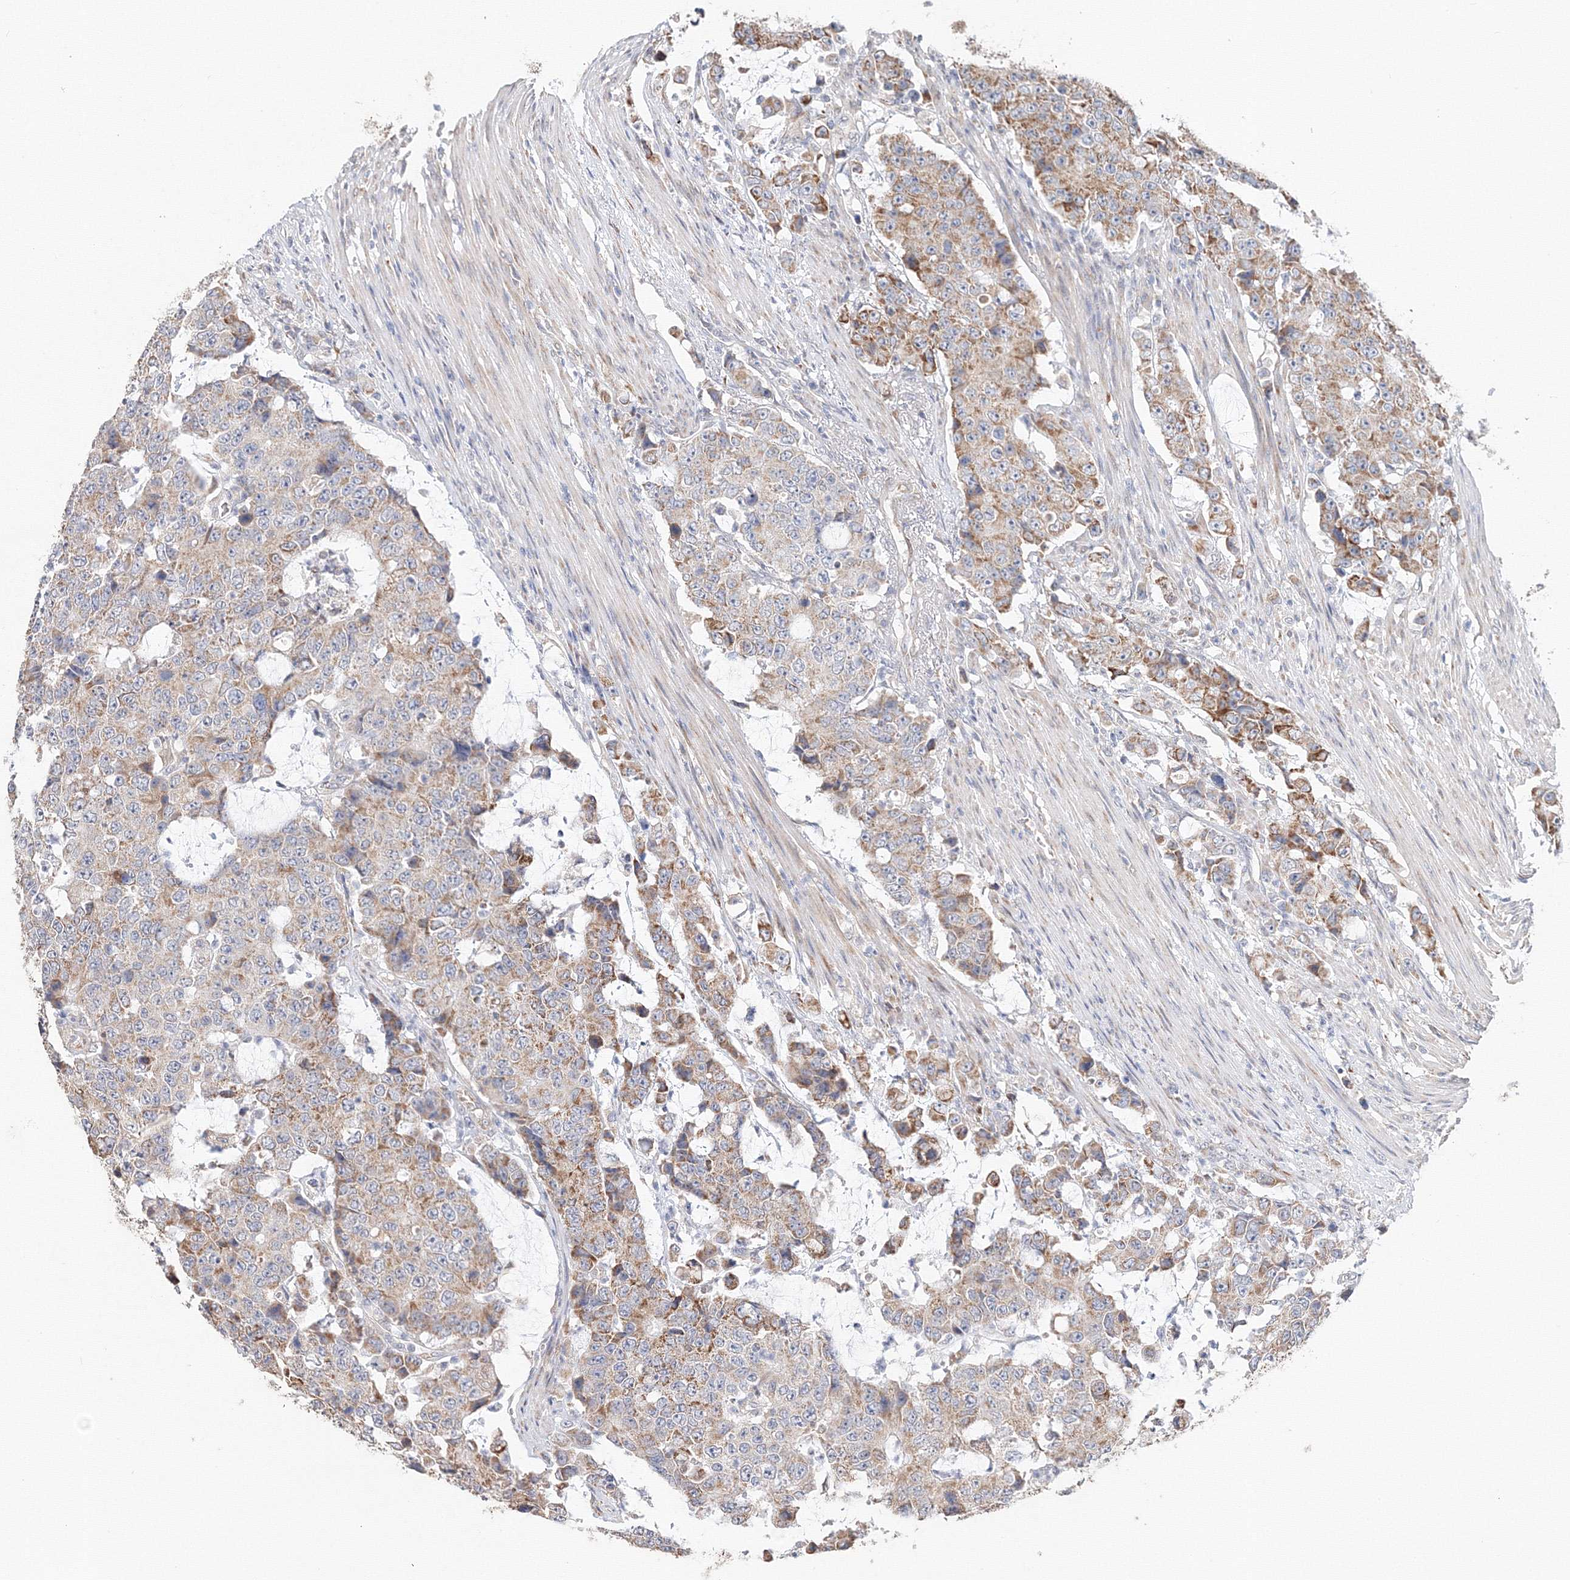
{"staining": {"intensity": "moderate", "quantity": "<25%", "location": "cytoplasmic/membranous"}, "tissue": "colorectal cancer", "cell_type": "Tumor cells", "image_type": "cancer", "snomed": [{"axis": "morphology", "description": "Adenocarcinoma, NOS"}, {"axis": "topography", "description": "Colon"}], "caption": "A photomicrograph of human colorectal cancer (adenocarcinoma) stained for a protein displays moderate cytoplasmic/membranous brown staining in tumor cells. Immunohistochemistry (ihc) stains the protein of interest in brown and the nuclei are stained blue.", "gene": "DHRS12", "patient": {"sex": "female", "age": 86}}